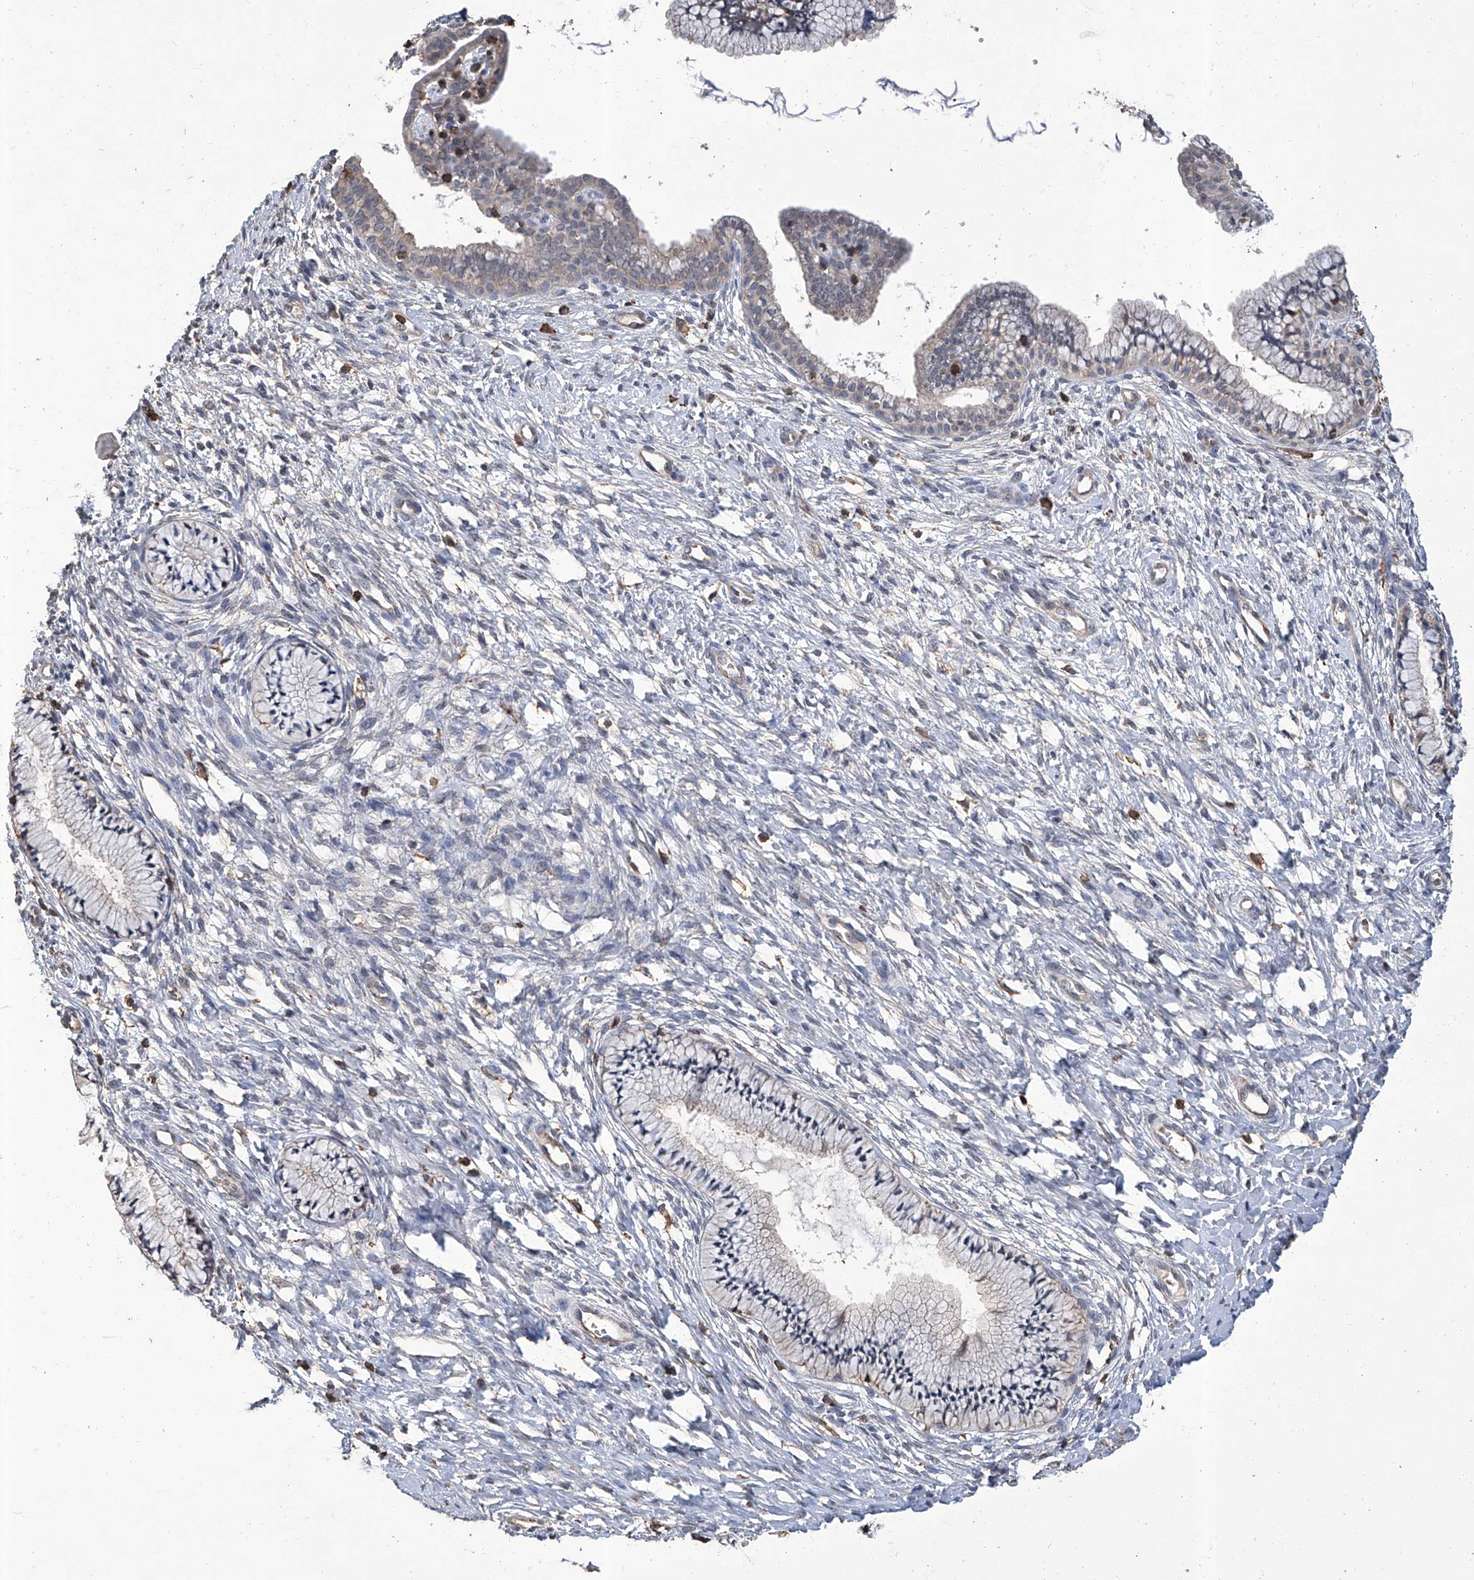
{"staining": {"intensity": "weak", "quantity": "<25%", "location": "cytoplasmic/membranous"}, "tissue": "cervix", "cell_type": "Glandular cells", "image_type": "normal", "snomed": [{"axis": "morphology", "description": "Normal tissue, NOS"}, {"axis": "topography", "description": "Cervix"}], "caption": "DAB immunohistochemical staining of benign human cervix displays no significant positivity in glandular cells. The staining was performed using DAB (3,3'-diaminobenzidine) to visualize the protein expression in brown, while the nuclei were stained in blue with hematoxylin (Magnification: 20x).", "gene": "GPT", "patient": {"sex": "female", "age": 36}}